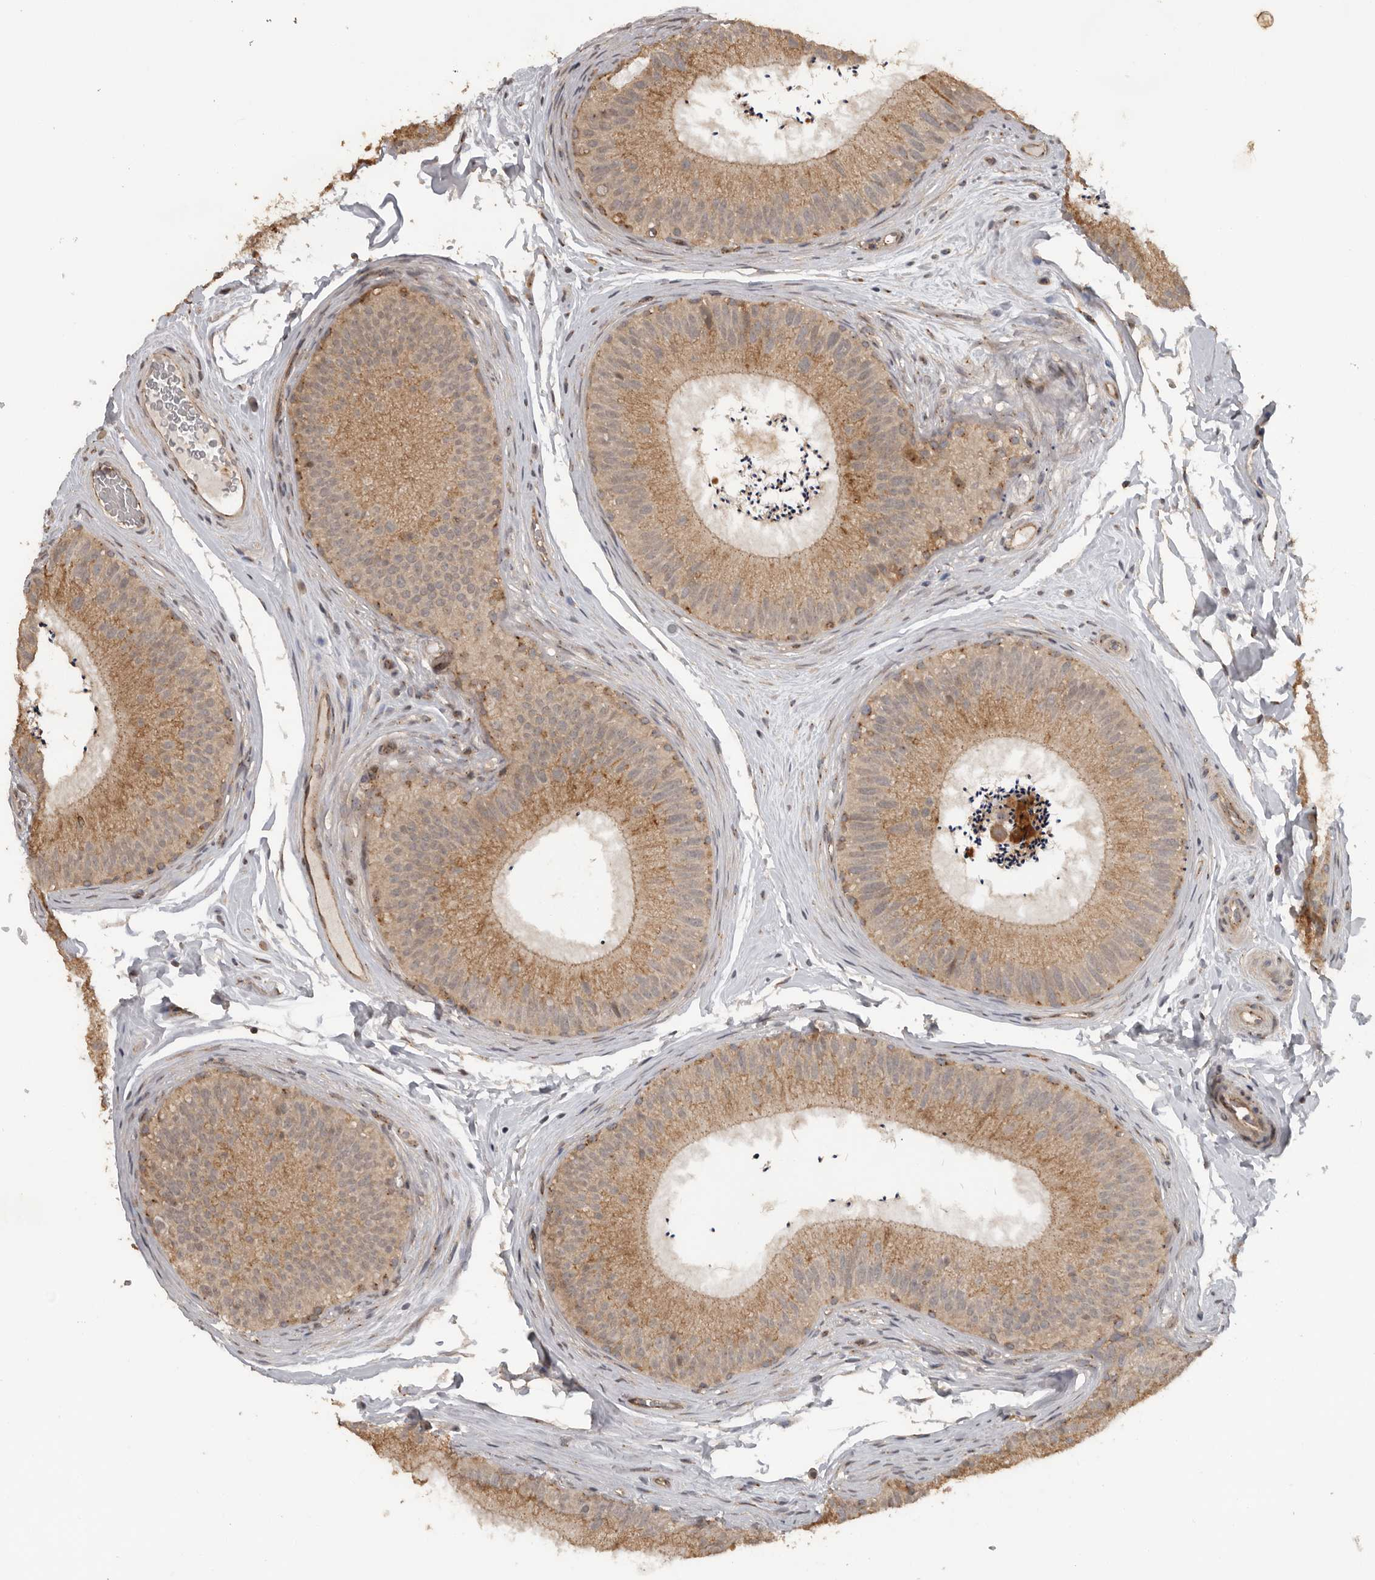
{"staining": {"intensity": "moderate", "quantity": ">75%", "location": "cytoplasmic/membranous"}, "tissue": "epididymis", "cell_type": "Glandular cells", "image_type": "normal", "snomed": [{"axis": "morphology", "description": "Normal tissue, NOS"}, {"axis": "topography", "description": "Epididymis"}], "caption": "IHC of unremarkable epididymis demonstrates medium levels of moderate cytoplasmic/membranous staining in approximately >75% of glandular cells.", "gene": "CEP350", "patient": {"sex": "male", "age": 45}}